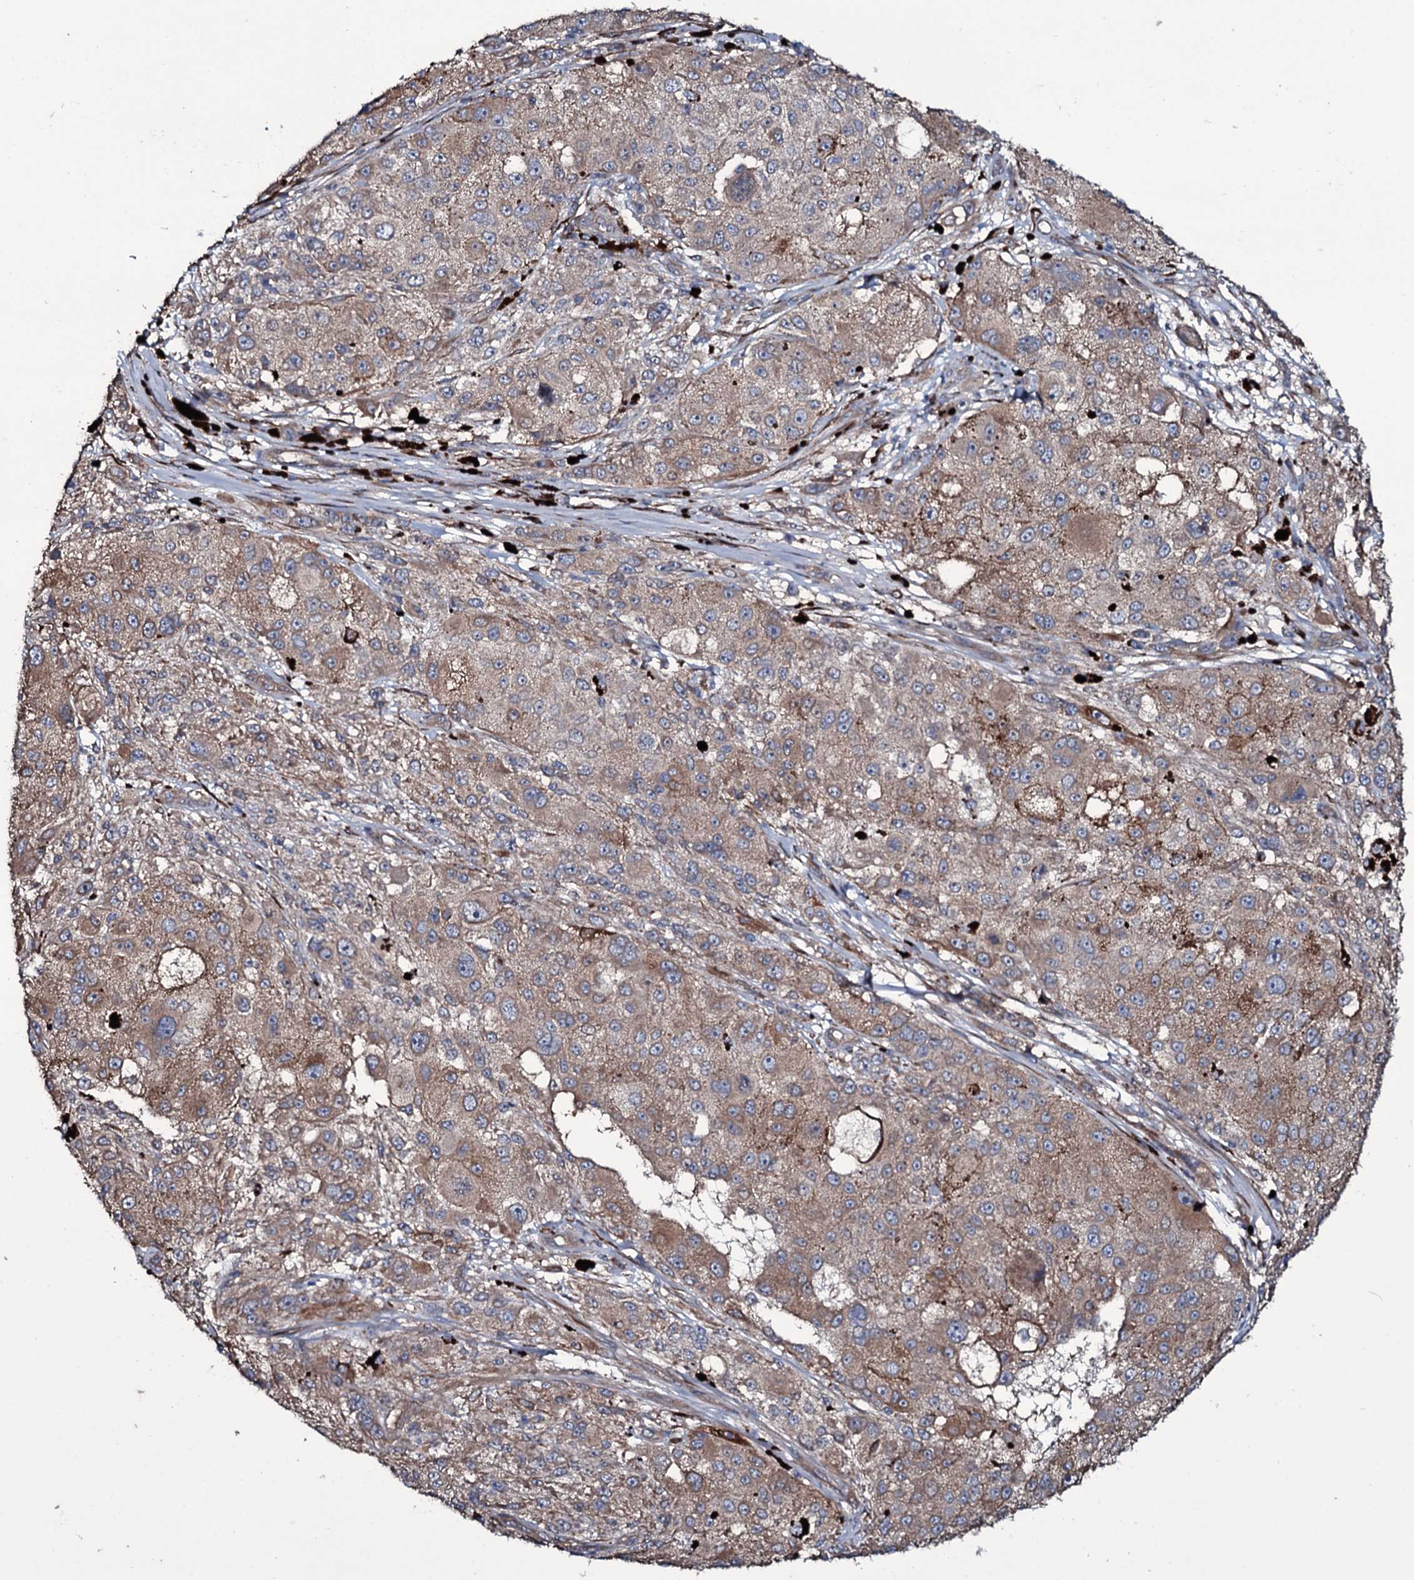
{"staining": {"intensity": "weak", "quantity": ">75%", "location": "cytoplasmic/membranous"}, "tissue": "melanoma", "cell_type": "Tumor cells", "image_type": "cancer", "snomed": [{"axis": "morphology", "description": "Necrosis, NOS"}, {"axis": "morphology", "description": "Malignant melanoma, NOS"}, {"axis": "topography", "description": "Skin"}], "caption": "Malignant melanoma stained with a protein marker exhibits weak staining in tumor cells.", "gene": "WIPF3", "patient": {"sex": "female", "age": 87}}